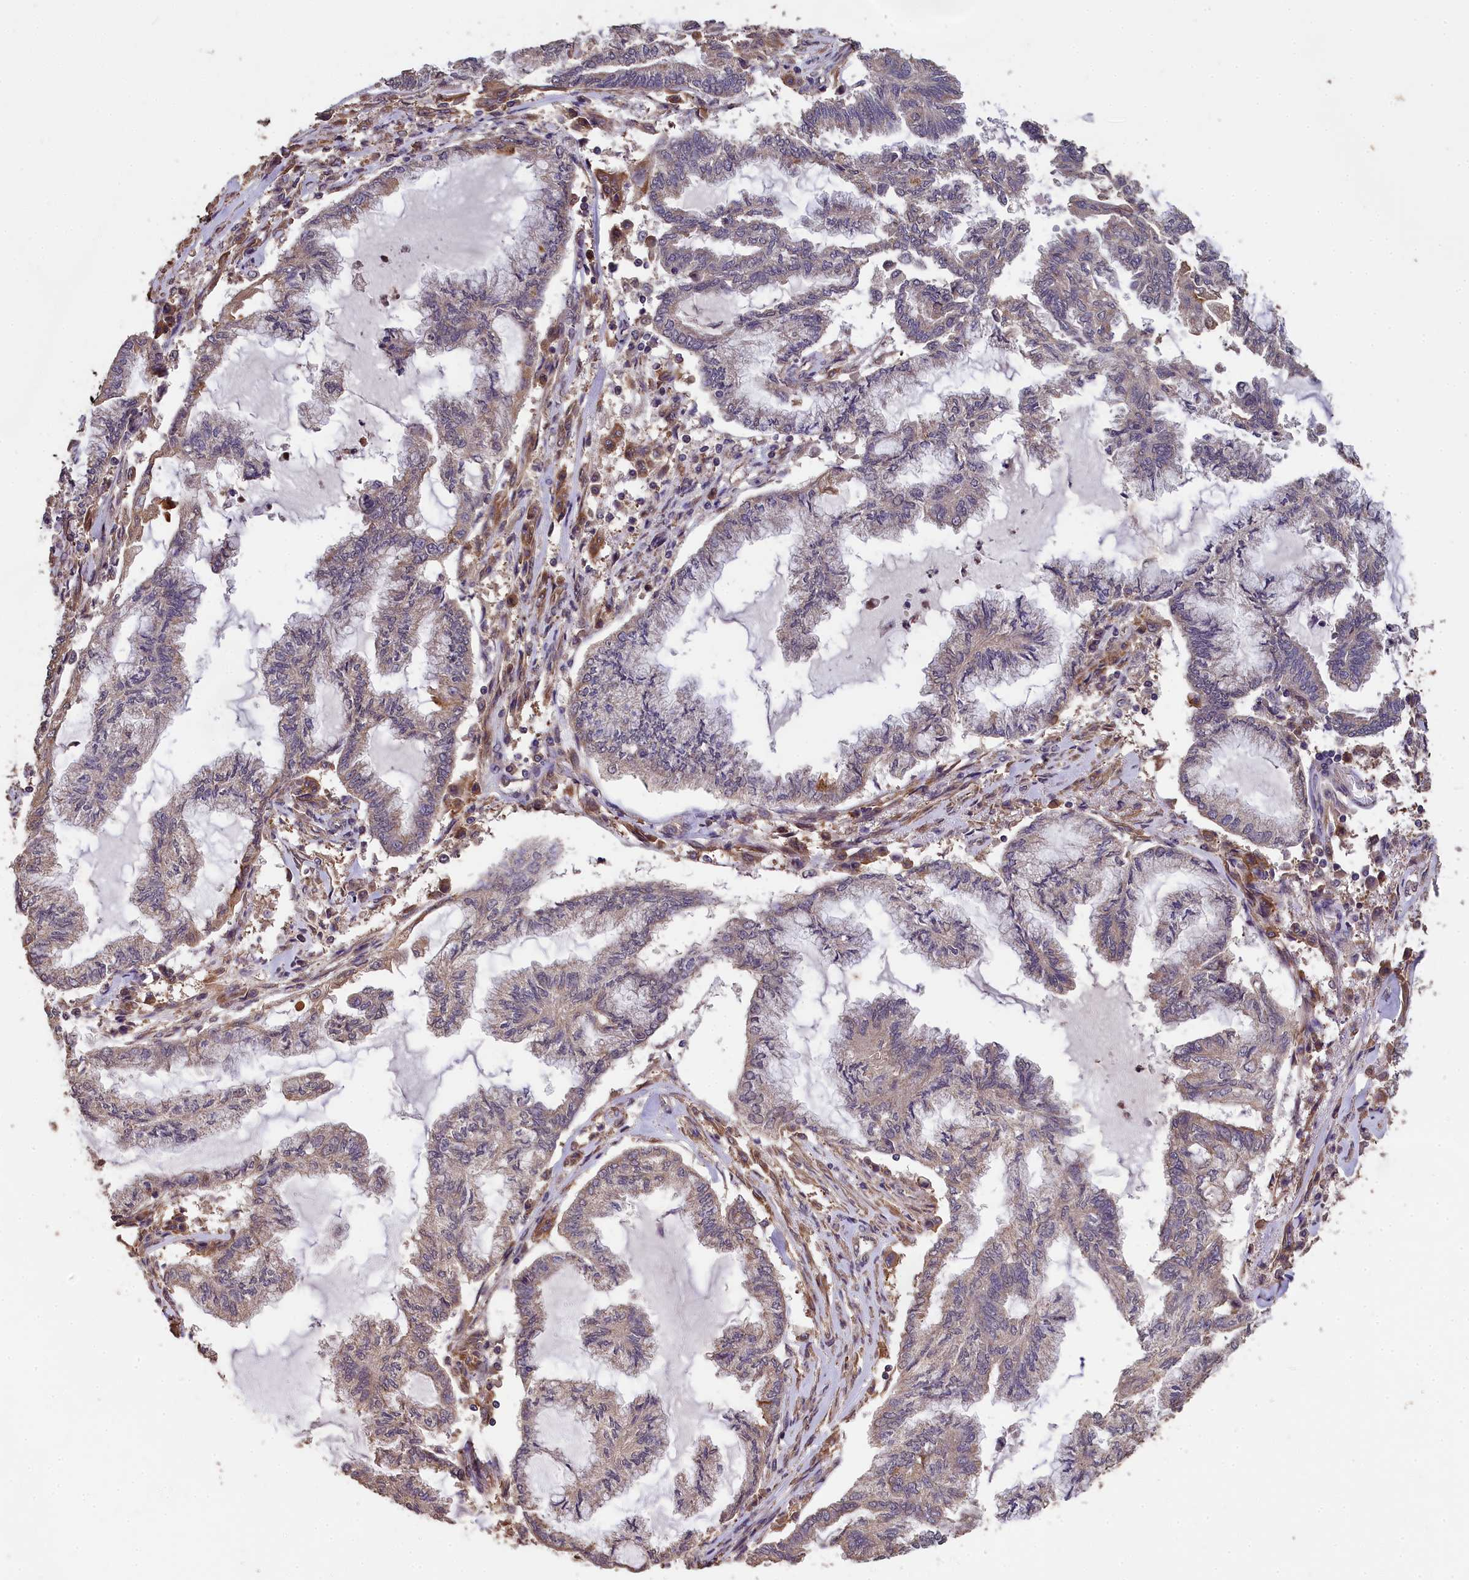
{"staining": {"intensity": "moderate", "quantity": "<25%", "location": "cytoplasmic/membranous"}, "tissue": "endometrial cancer", "cell_type": "Tumor cells", "image_type": "cancer", "snomed": [{"axis": "morphology", "description": "Adenocarcinoma, NOS"}, {"axis": "topography", "description": "Endometrium"}], "caption": "Immunohistochemical staining of endometrial cancer (adenocarcinoma) displays low levels of moderate cytoplasmic/membranous expression in approximately <25% of tumor cells.", "gene": "CHD9", "patient": {"sex": "female", "age": 86}}